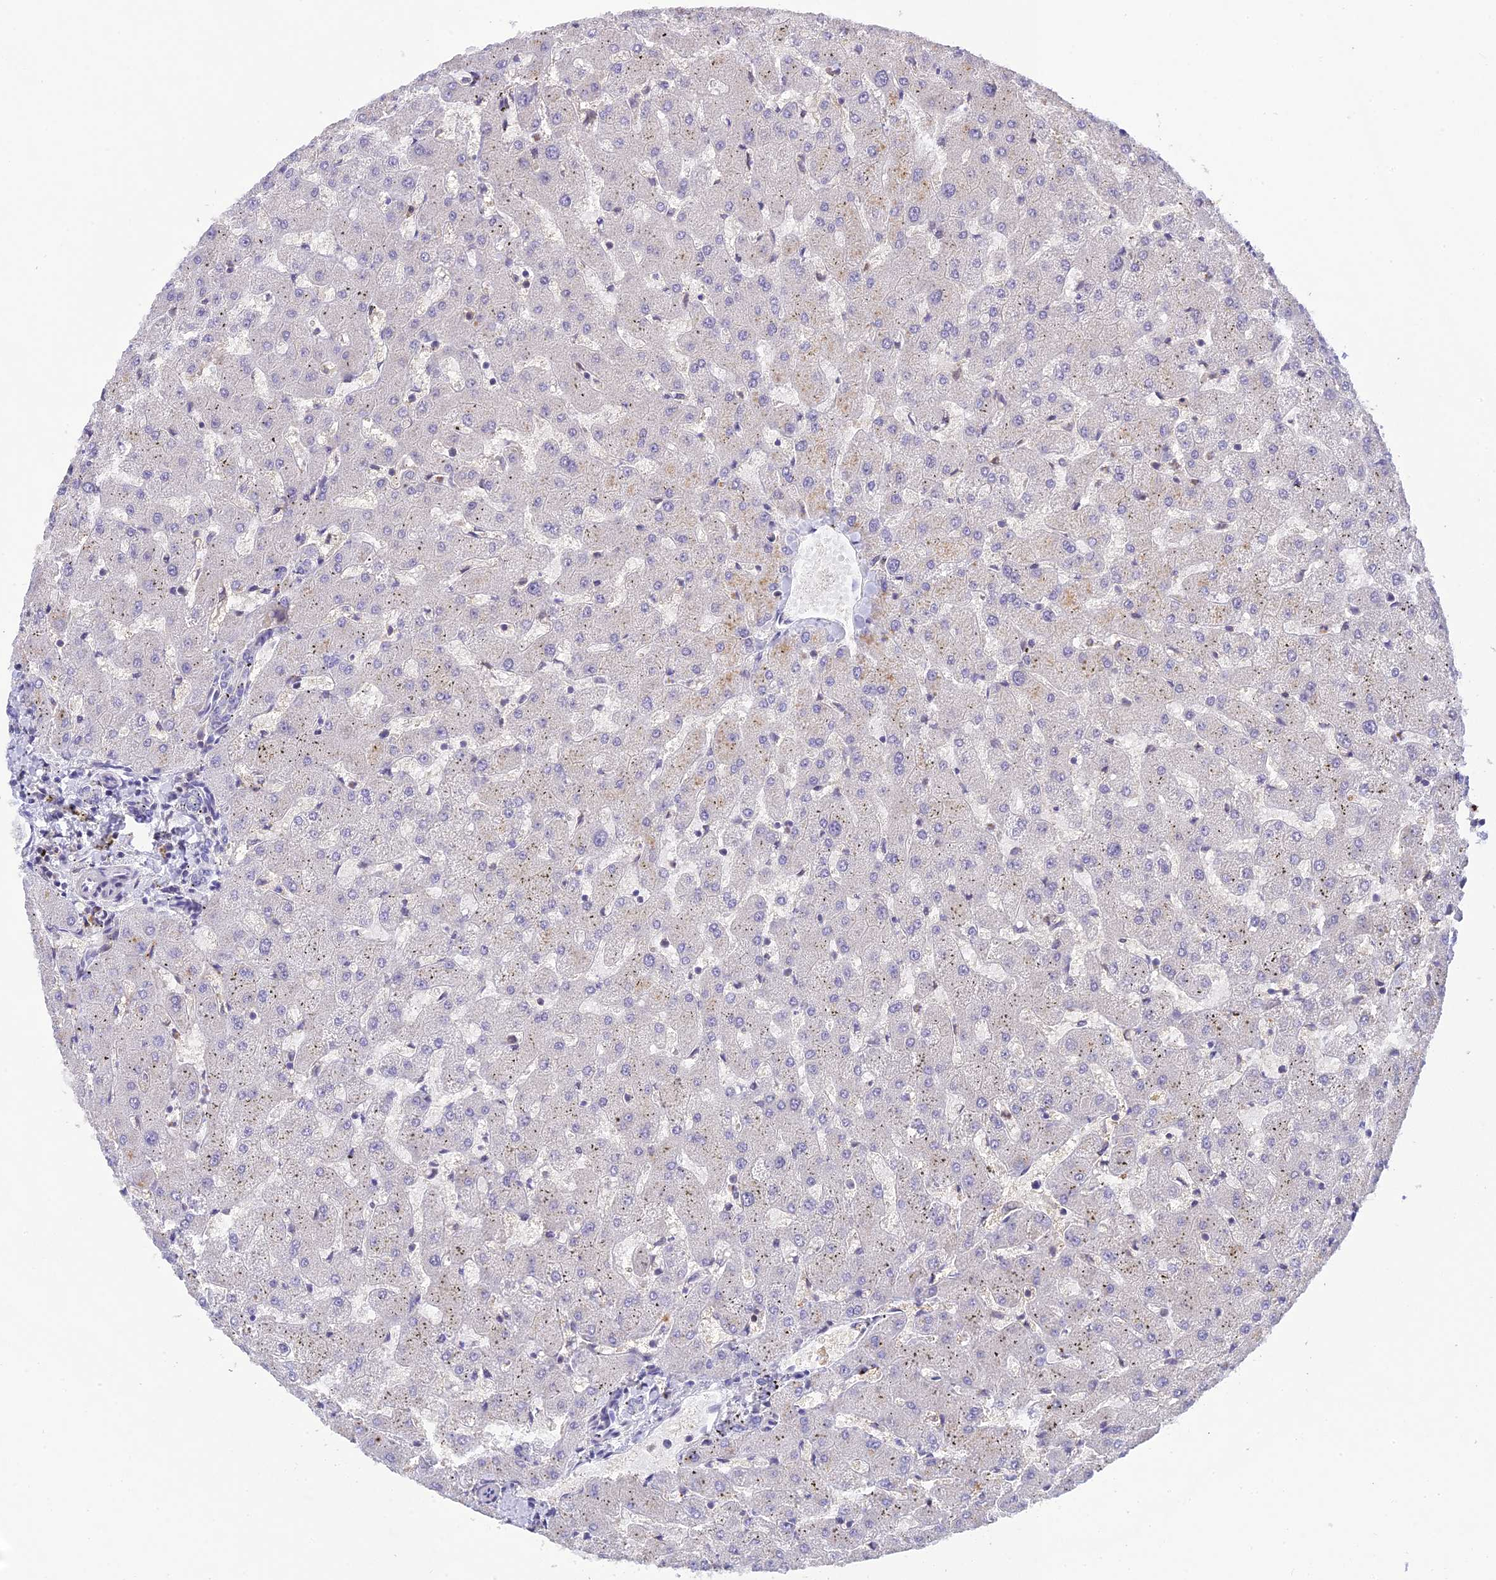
{"staining": {"intensity": "negative", "quantity": "none", "location": "none"}, "tissue": "liver", "cell_type": "Cholangiocytes", "image_type": "normal", "snomed": [{"axis": "morphology", "description": "Normal tissue, NOS"}, {"axis": "topography", "description": "Liver"}], "caption": "Liver stained for a protein using immunohistochemistry (IHC) exhibits no staining cholangiocytes.", "gene": "BMT2", "patient": {"sex": "female", "age": 63}}